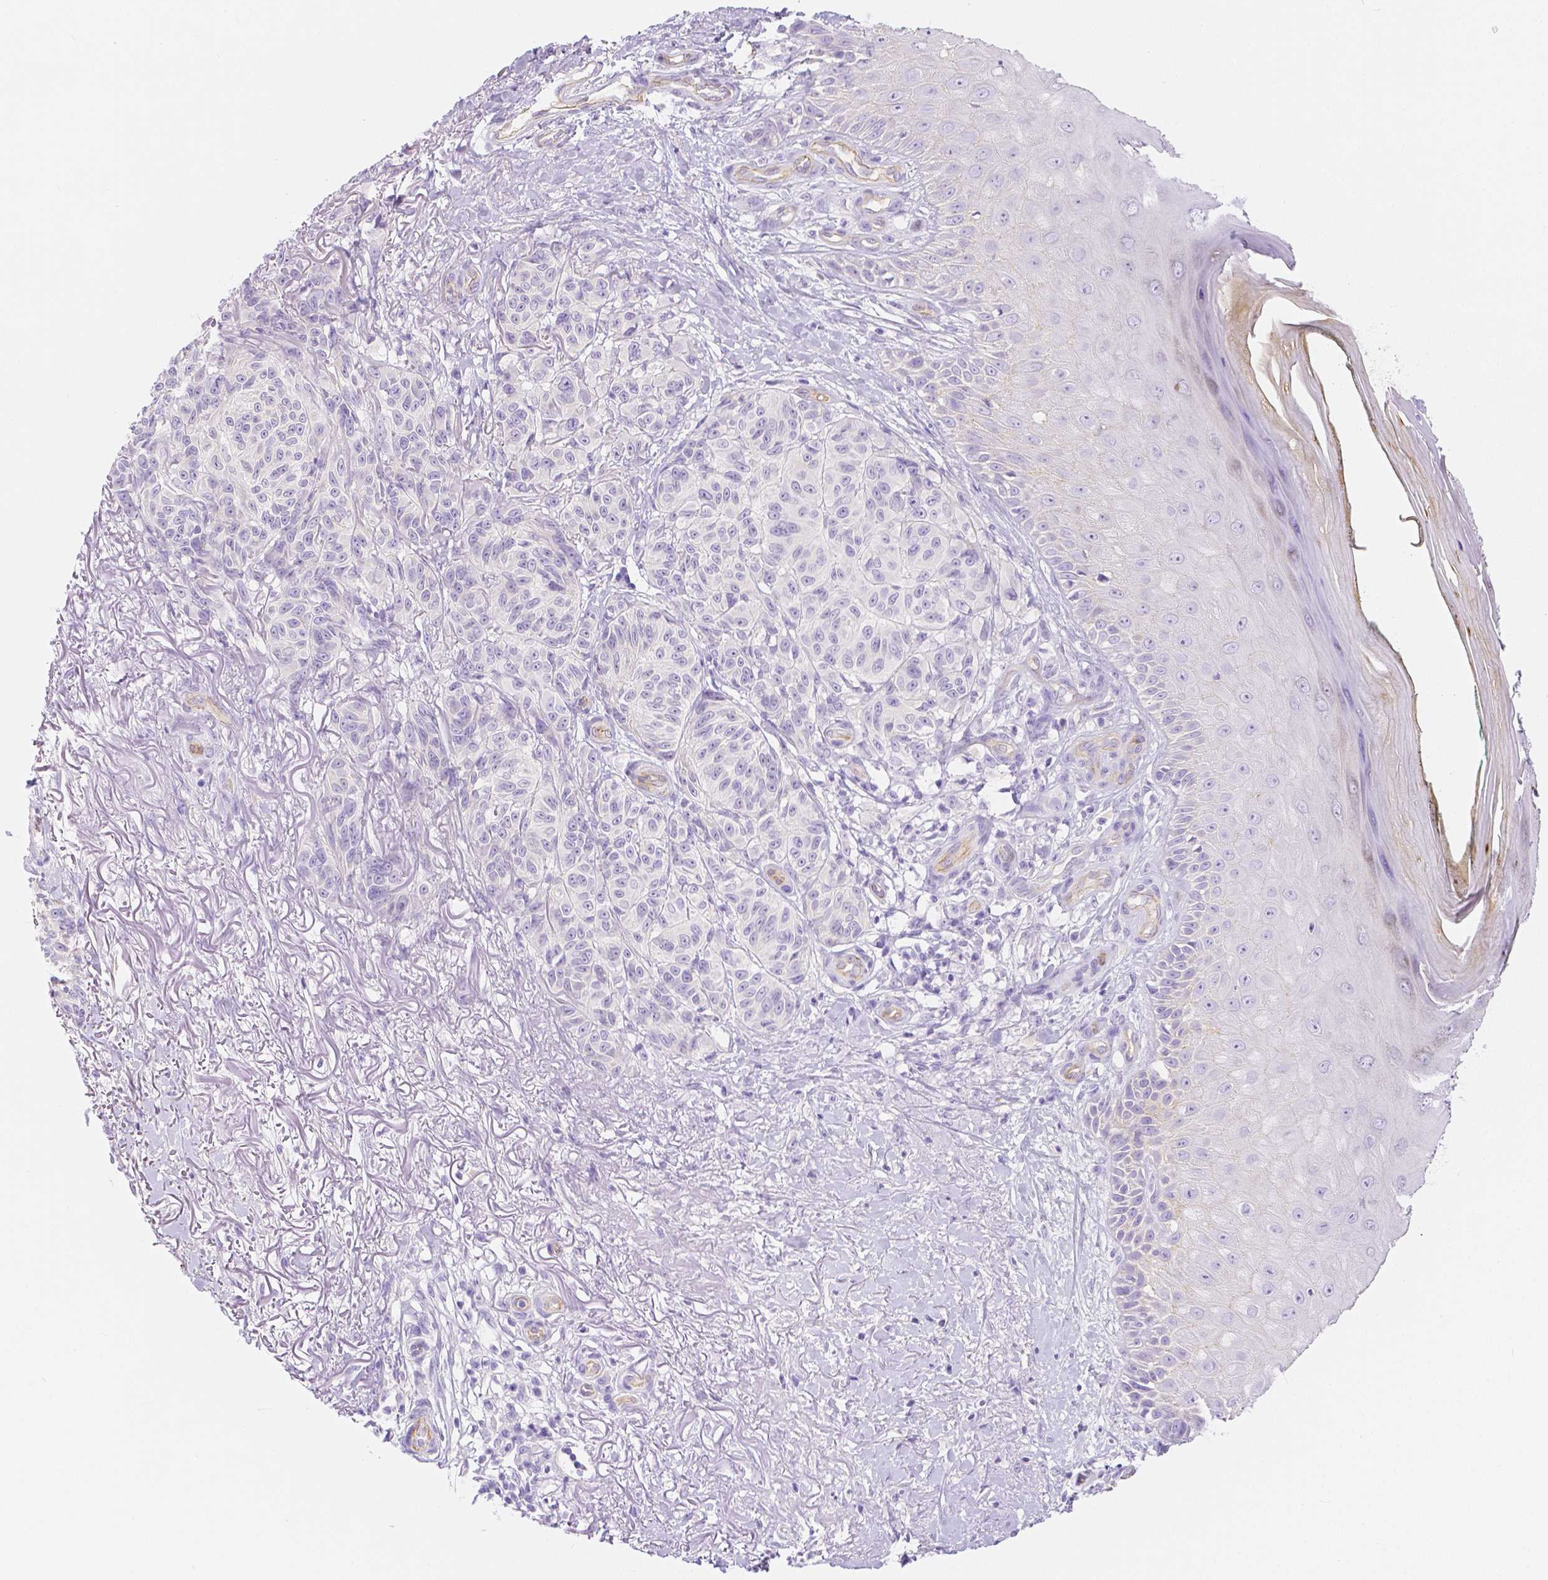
{"staining": {"intensity": "negative", "quantity": "none", "location": "none"}, "tissue": "melanoma", "cell_type": "Tumor cells", "image_type": "cancer", "snomed": [{"axis": "morphology", "description": "Malignant melanoma, NOS"}, {"axis": "topography", "description": "Skin"}], "caption": "Immunohistochemistry (IHC) of human malignant melanoma demonstrates no staining in tumor cells.", "gene": "SLC27A5", "patient": {"sex": "female", "age": 85}}